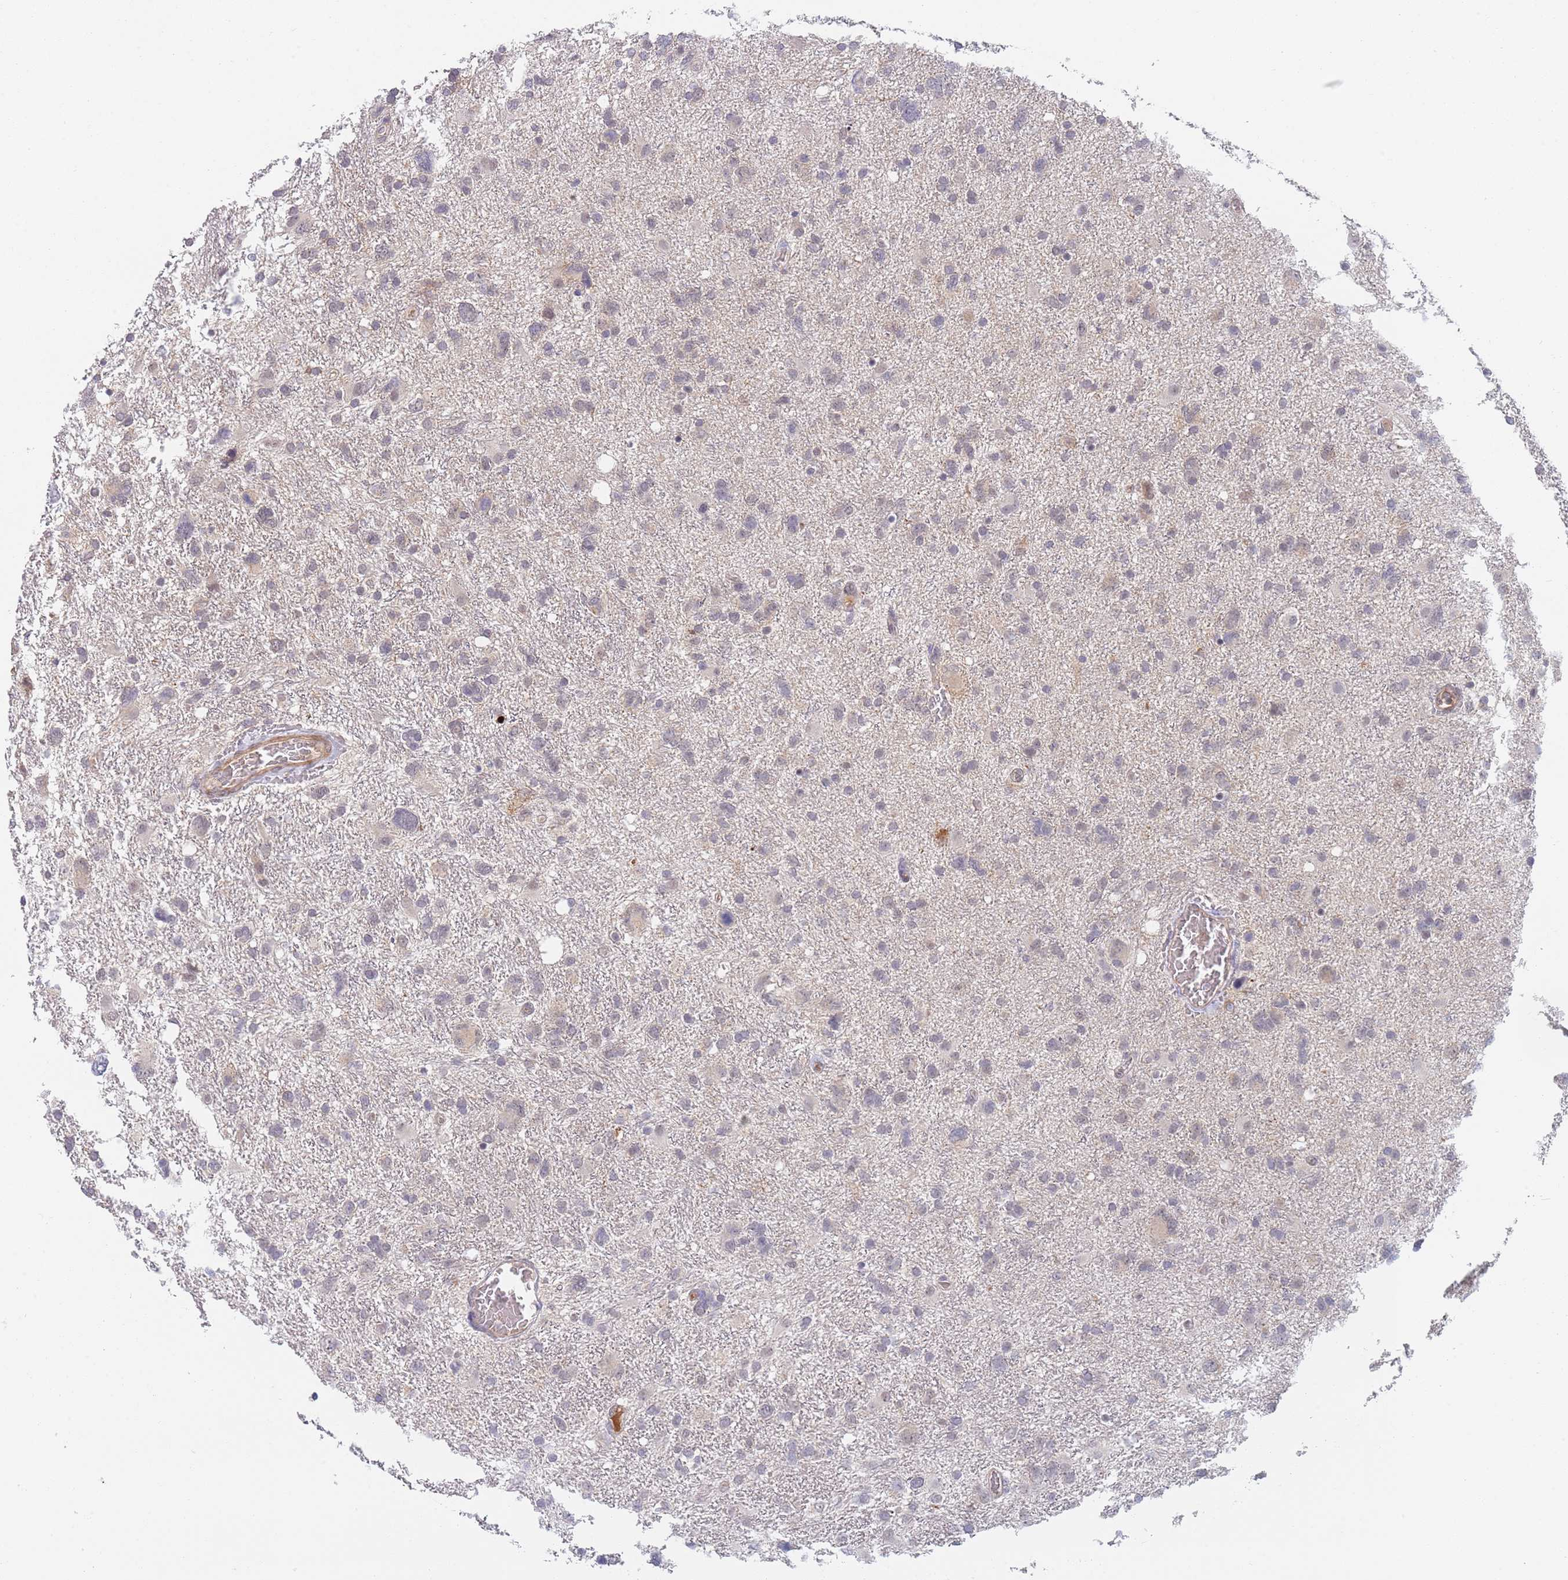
{"staining": {"intensity": "negative", "quantity": "none", "location": "none"}, "tissue": "glioma", "cell_type": "Tumor cells", "image_type": "cancer", "snomed": [{"axis": "morphology", "description": "Glioma, malignant, High grade"}, {"axis": "topography", "description": "Brain"}], "caption": "An IHC micrograph of glioma is shown. There is no staining in tumor cells of glioma. (DAB (3,3'-diaminobenzidine) immunohistochemistry (IHC) visualized using brightfield microscopy, high magnification).", "gene": "B4GALT4", "patient": {"sex": "male", "age": 61}}